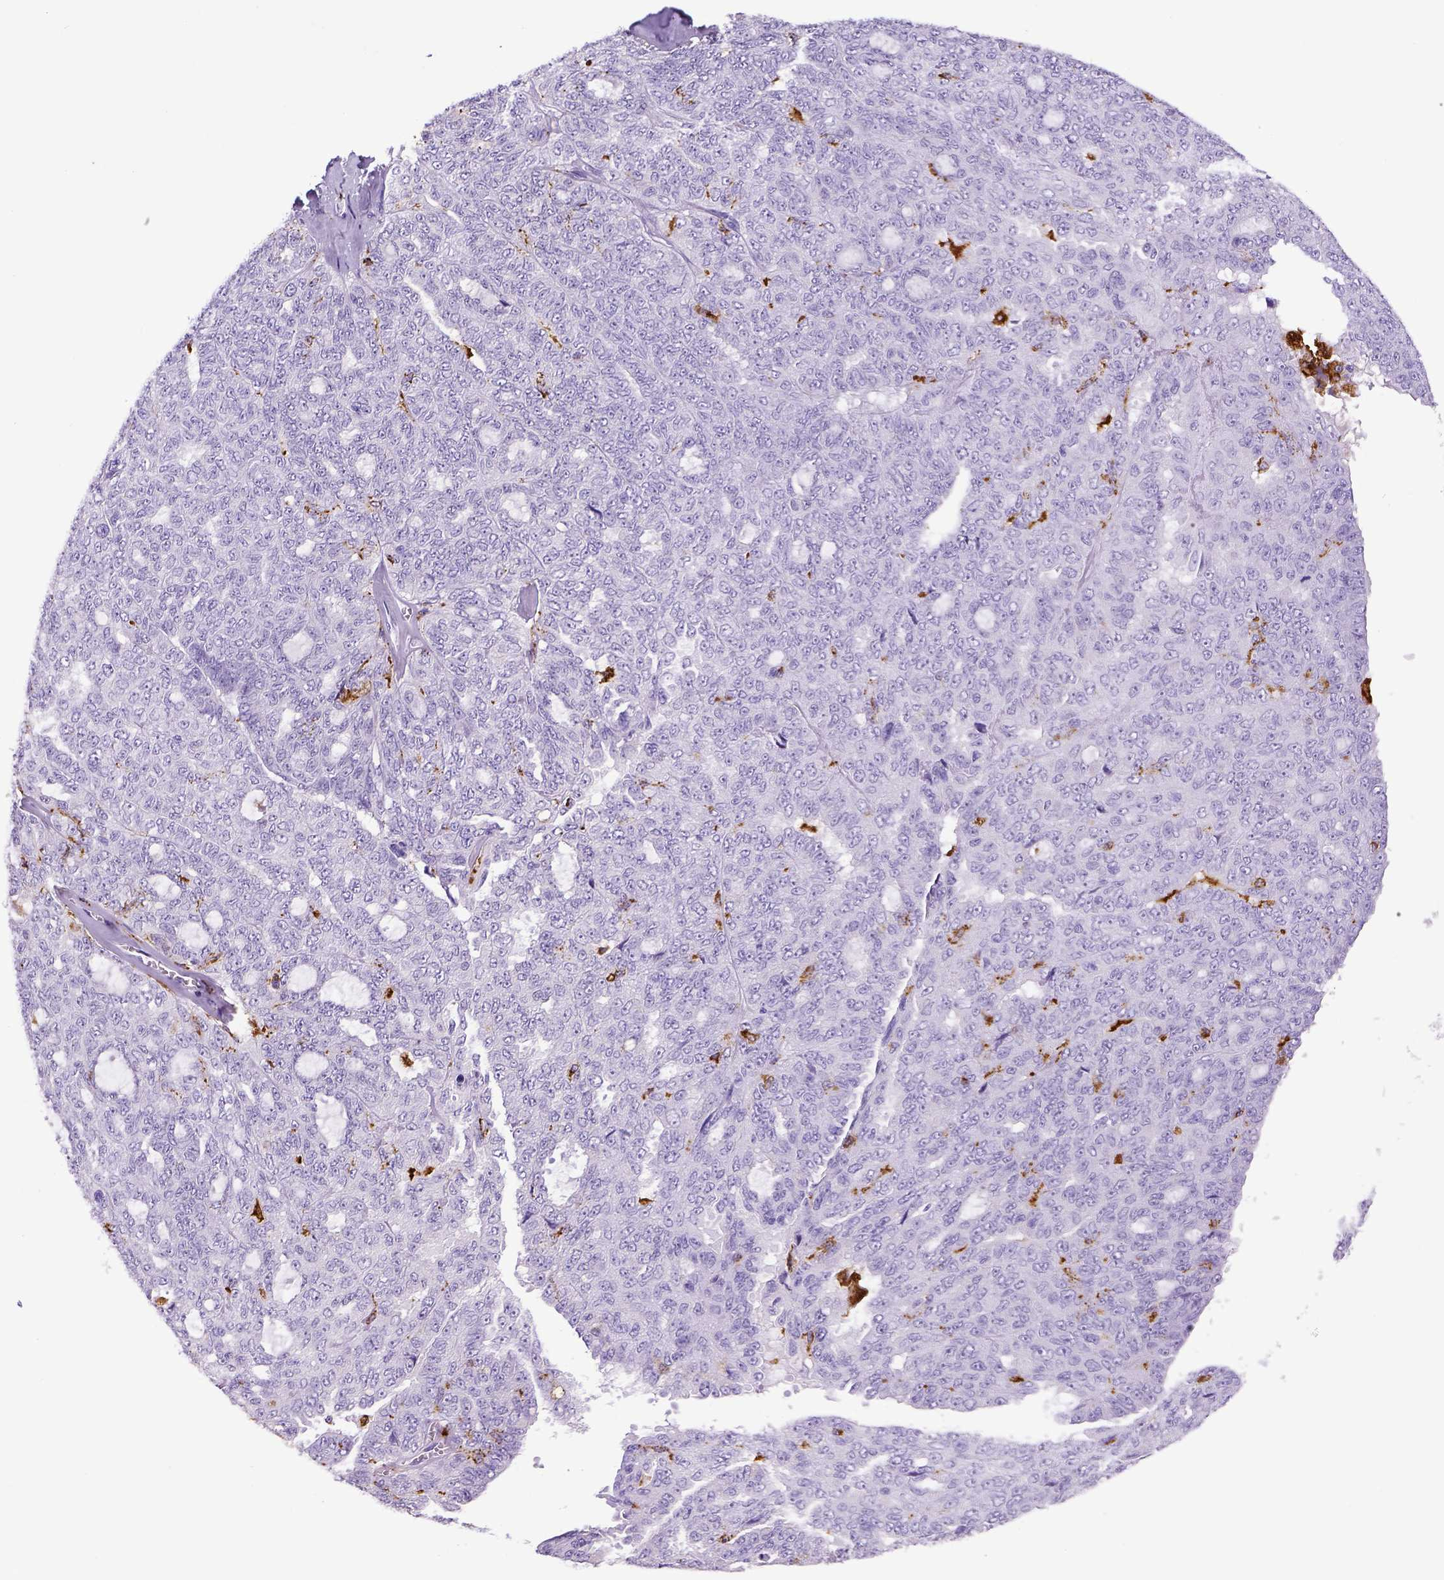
{"staining": {"intensity": "negative", "quantity": "none", "location": "none"}, "tissue": "ovarian cancer", "cell_type": "Tumor cells", "image_type": "cancer", "snomed": [{"axis": "morphology", "description": "Cystadenocarcinoma, serous, NOS"}, {"axis": "topography", "description": "Ovary"}], "caption": "An IHC histopathology image of serous cystadenocarcinoma (ovarian) is shown. There is no staining in tumor cells of serous cystadenocarcinoma (ovarian).", "gene": "CD68", "patient": {"sex": "female", "age": 71}}